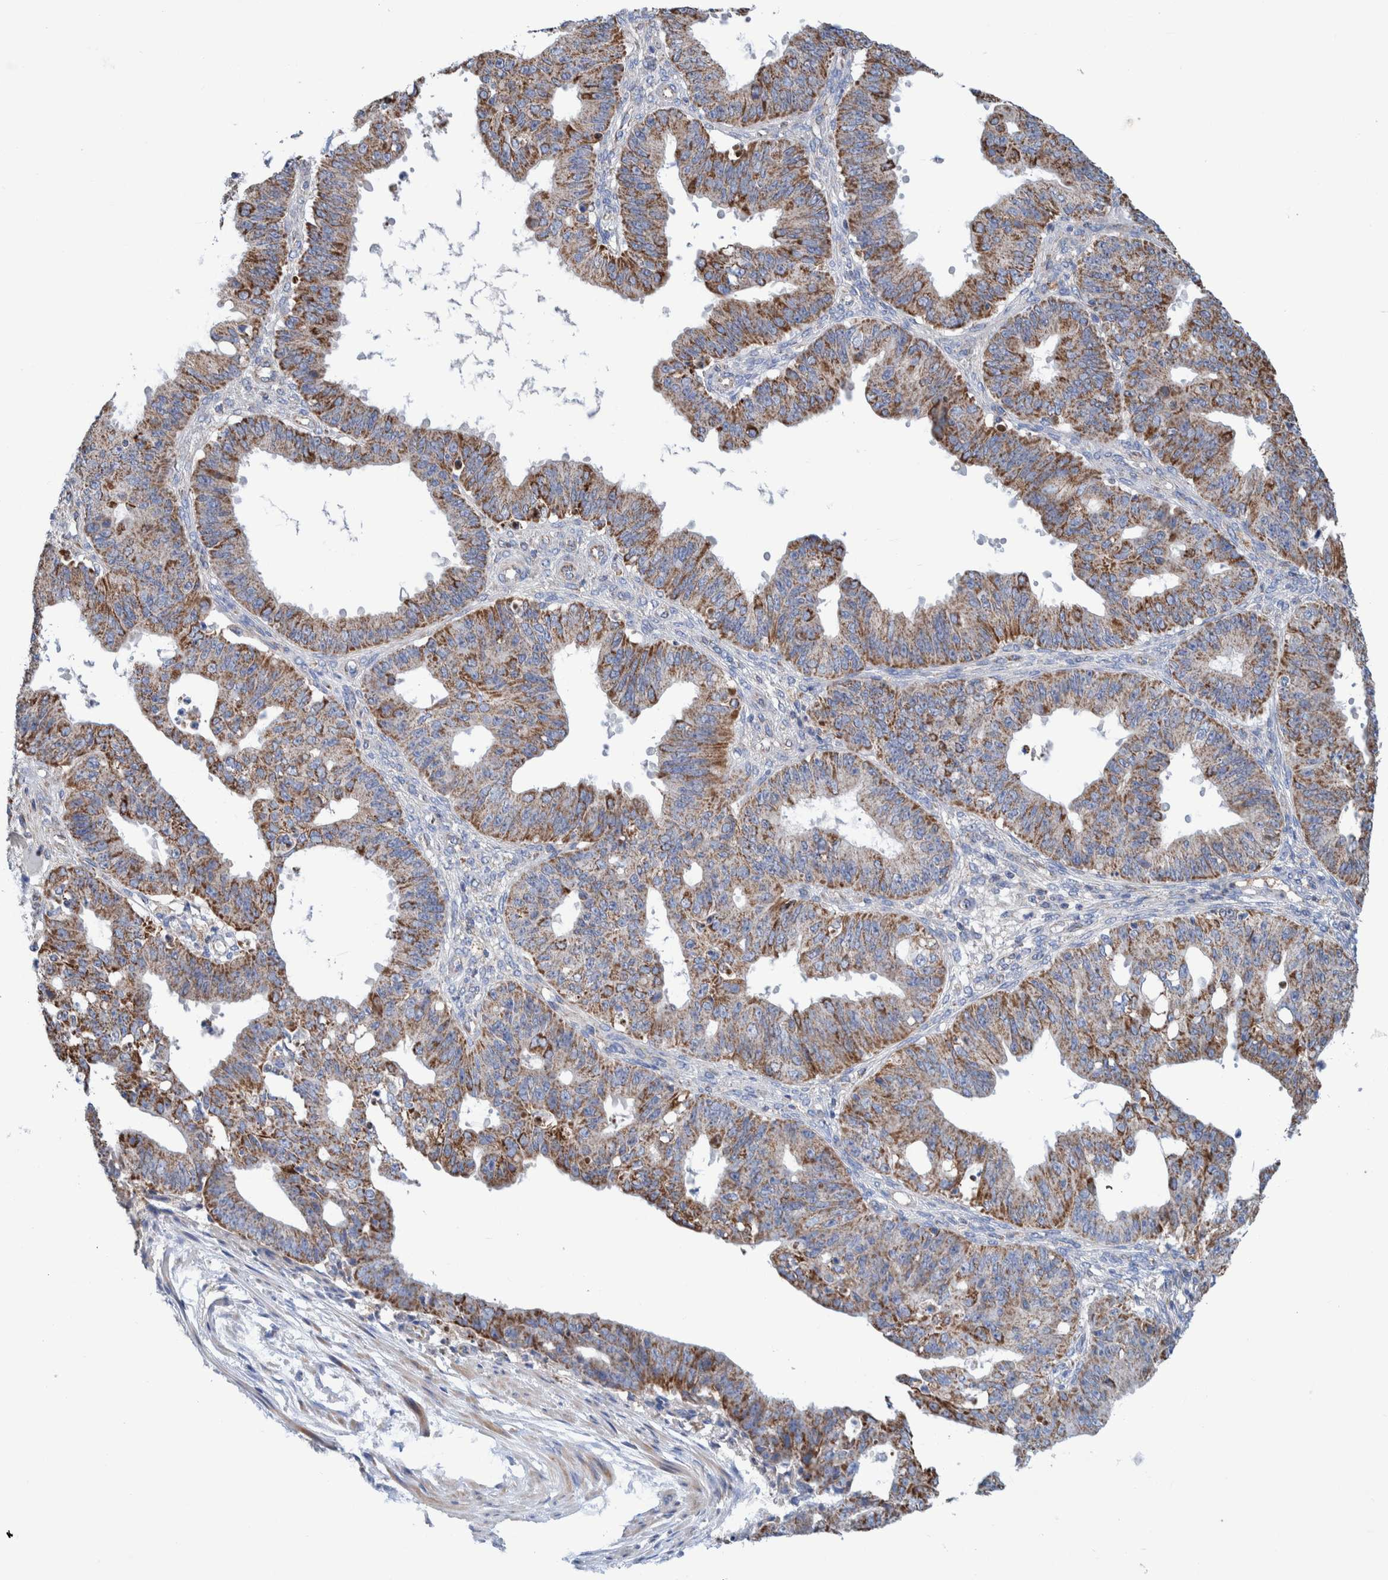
{"staining": {"intensity": "moderate", "quantity": ">75%", "location": "cytoplasmic/membranous"}, "tissue": "ovarian cancer", "cell_type": "Tumor cells", "image_type": "cancer", "snomed": [{"axis": "morphology", "description": "Carcinoma, endometroid"}, {"axis": "topography", "description": "Ovary"}], "caption": "The immunohistochemical stain labels moderate cytoplasmic/membranous staining in tumor cells of endometroid carcinoma (ovarian) tissue.", "gene": "DECR1", "patient": {"sex": "female", "age": 42}}